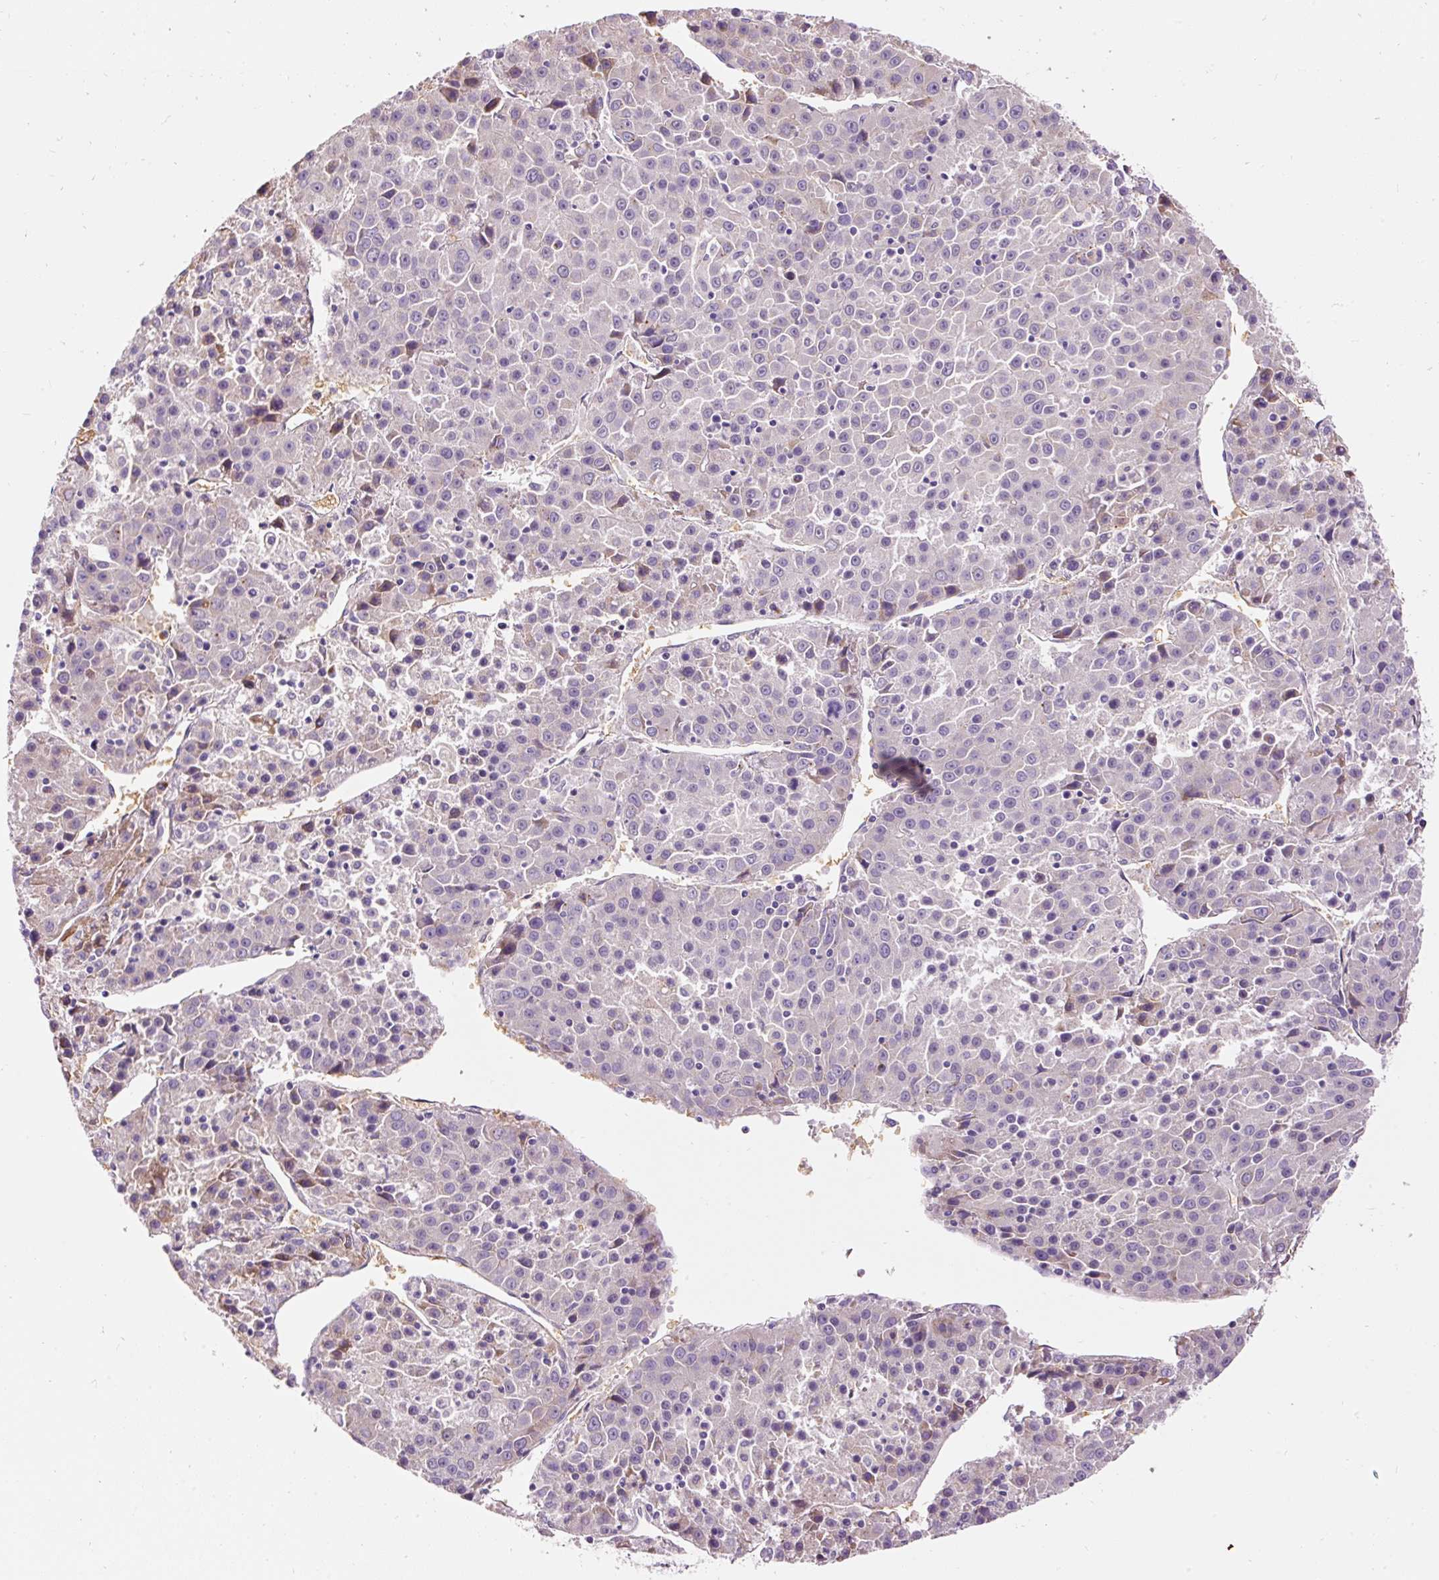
{"staining": {"intensity": "negative", "quantity": "none", "location": "none"}, "tissue": "liver cancer", "cell_type": "Tumor cells", "image_type": "cancer", "snomed": [{"axis": "morphology", "description": "Carcinoma, Hepatocellular, NOS"}, {"axis": "topography", "description": "Liver"}], "caption": "Immunohistochemistry micrograph of human liver cancer (hepatocellular carcinoma) stained for a protein (brown), which demonstrates no staining in tumor cells.", "gene": "PRRC2A", "patient": {"sex": "female", "age": 53}}